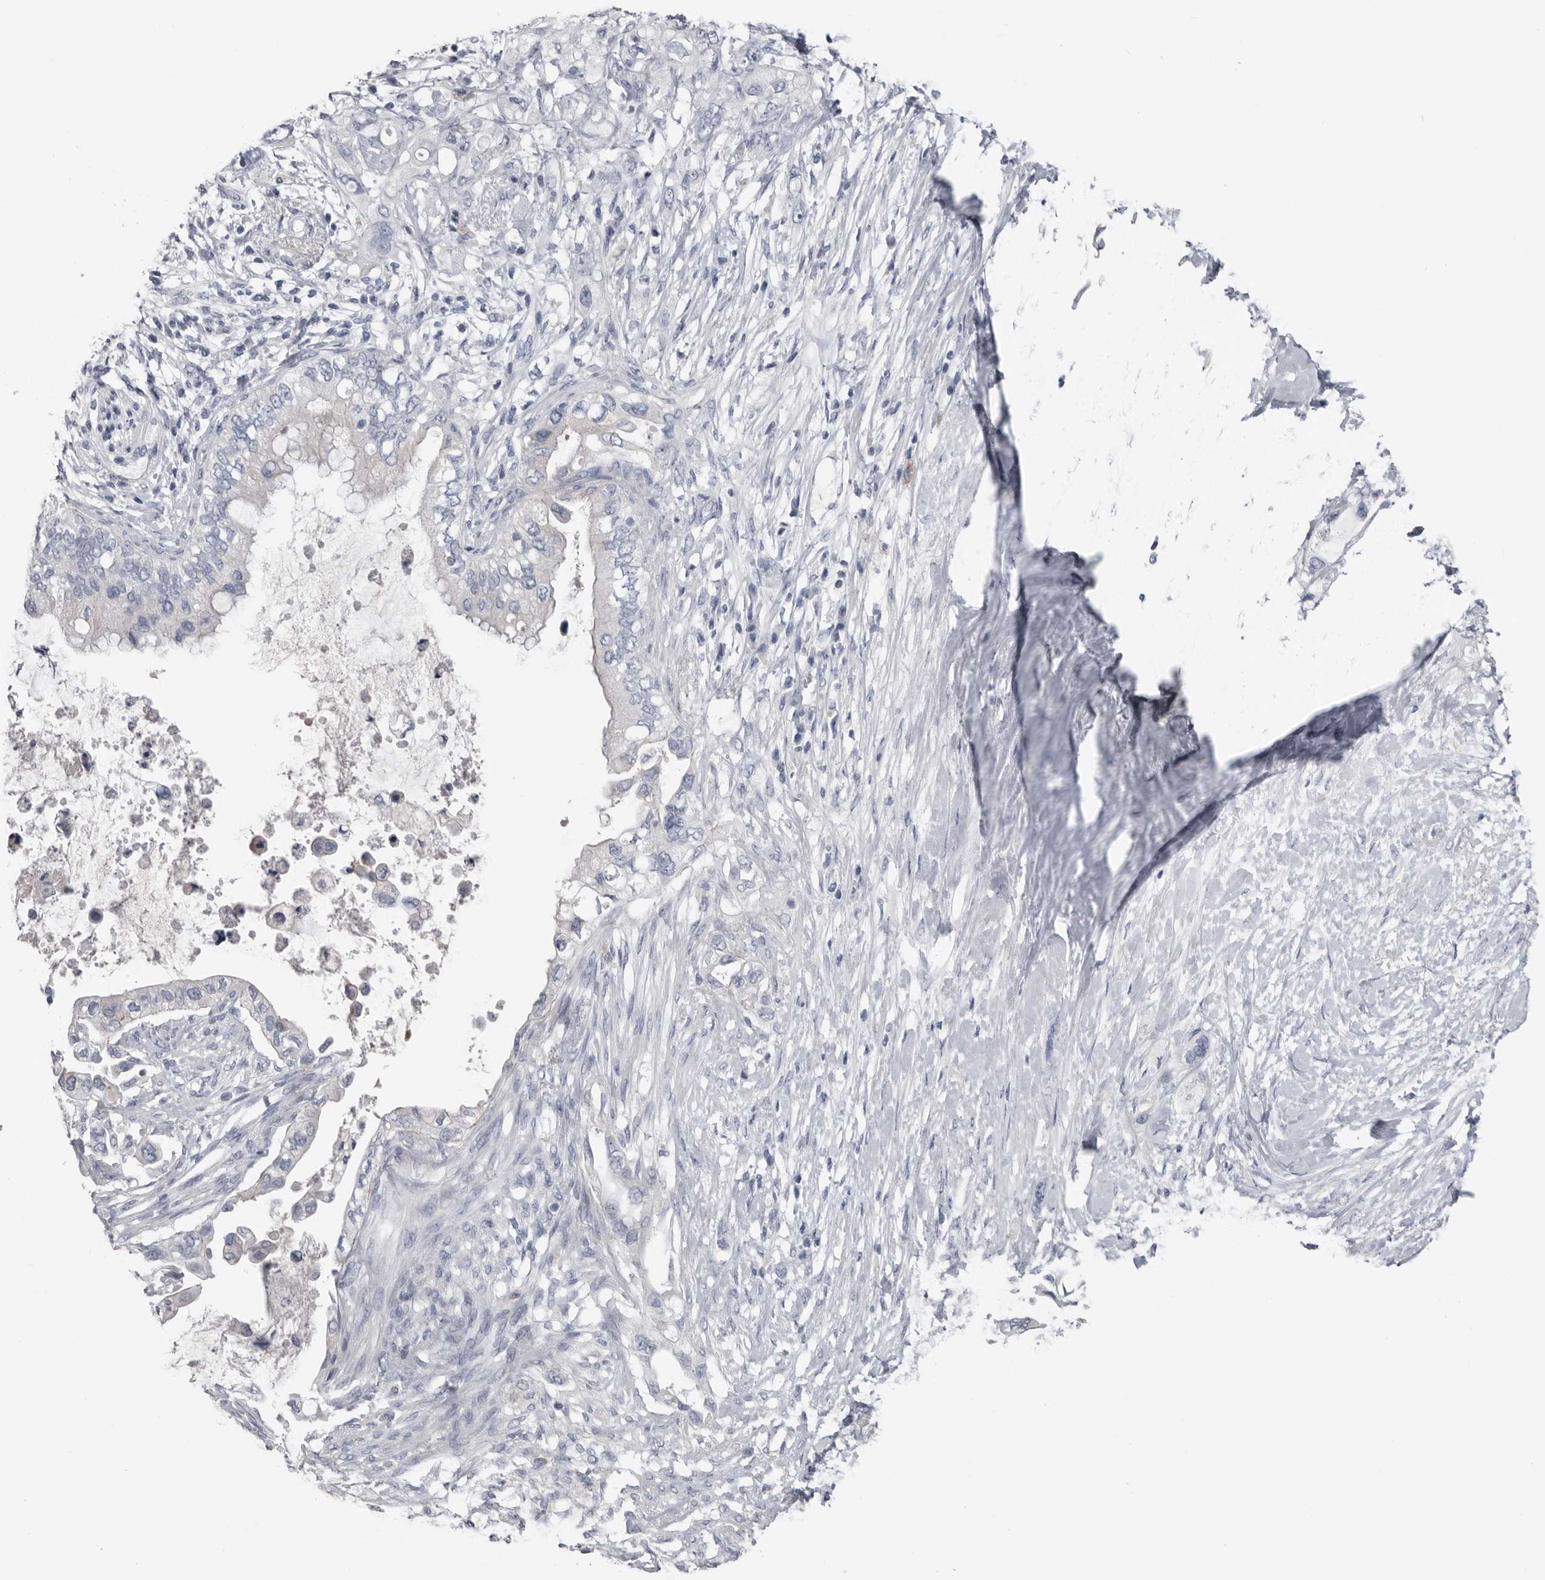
{"staining": {"intensity": "negative", "quantity": "none", "location": "none"}, "tissue": "pancreatic cancer", "cell_type": "Tumor cells", "image_type": "cancer", "snomed": [{"axis": "morphology", "description": "Adenocarcinoma, NOS"}, {"axis": "topography", "description": "Pancreas"}], "caption": "Immunohistochemistry histopathology image of pancreatic adenocarcinoma stained for a protein (brown), which demonstrates no staining in tumor cells.", "gene": "FABP7", "patient": {"sex": "female", "age": 56}}